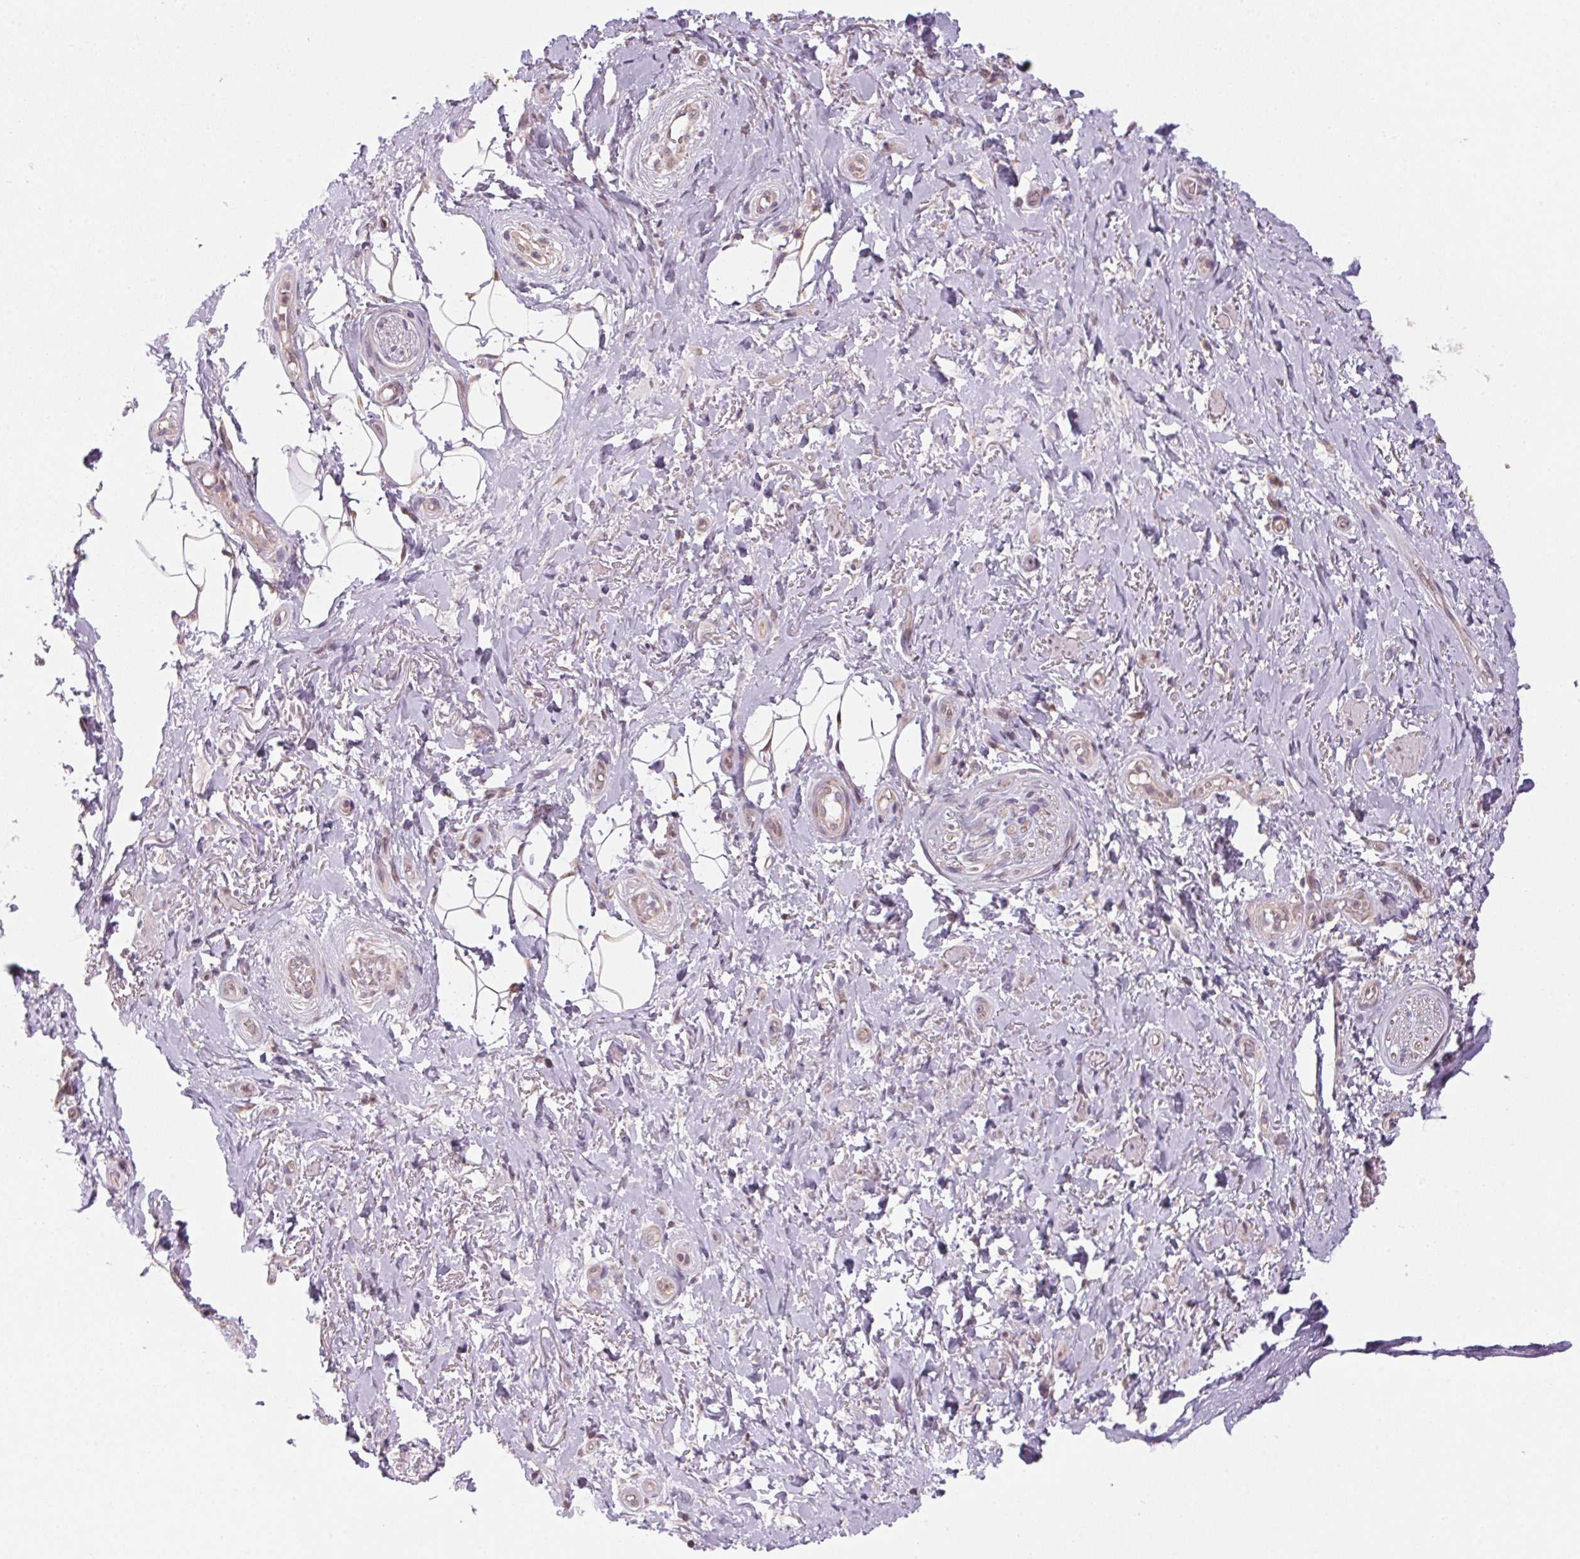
{"staining": {"intensity": "negative", "quantity": "none", "location": "none"}, "tissue": "adipose tissue", "cell_type": "Adipocytes", "image_type": "normal", "snomed": [{"axis": "morphology", "description": "Normal tissue, NOS"}, {"axis": "topography", "description": "Anal"}, {"axis": "topography", "description": "Peripheral nerve tissue"}], "caption": "Immunohistochemical staining of unremarkable human adipose tissue demonstrates no significant staining in adipocytes.", "gene": "SC5D", "patient": {"sex": "male", "age": 53}}